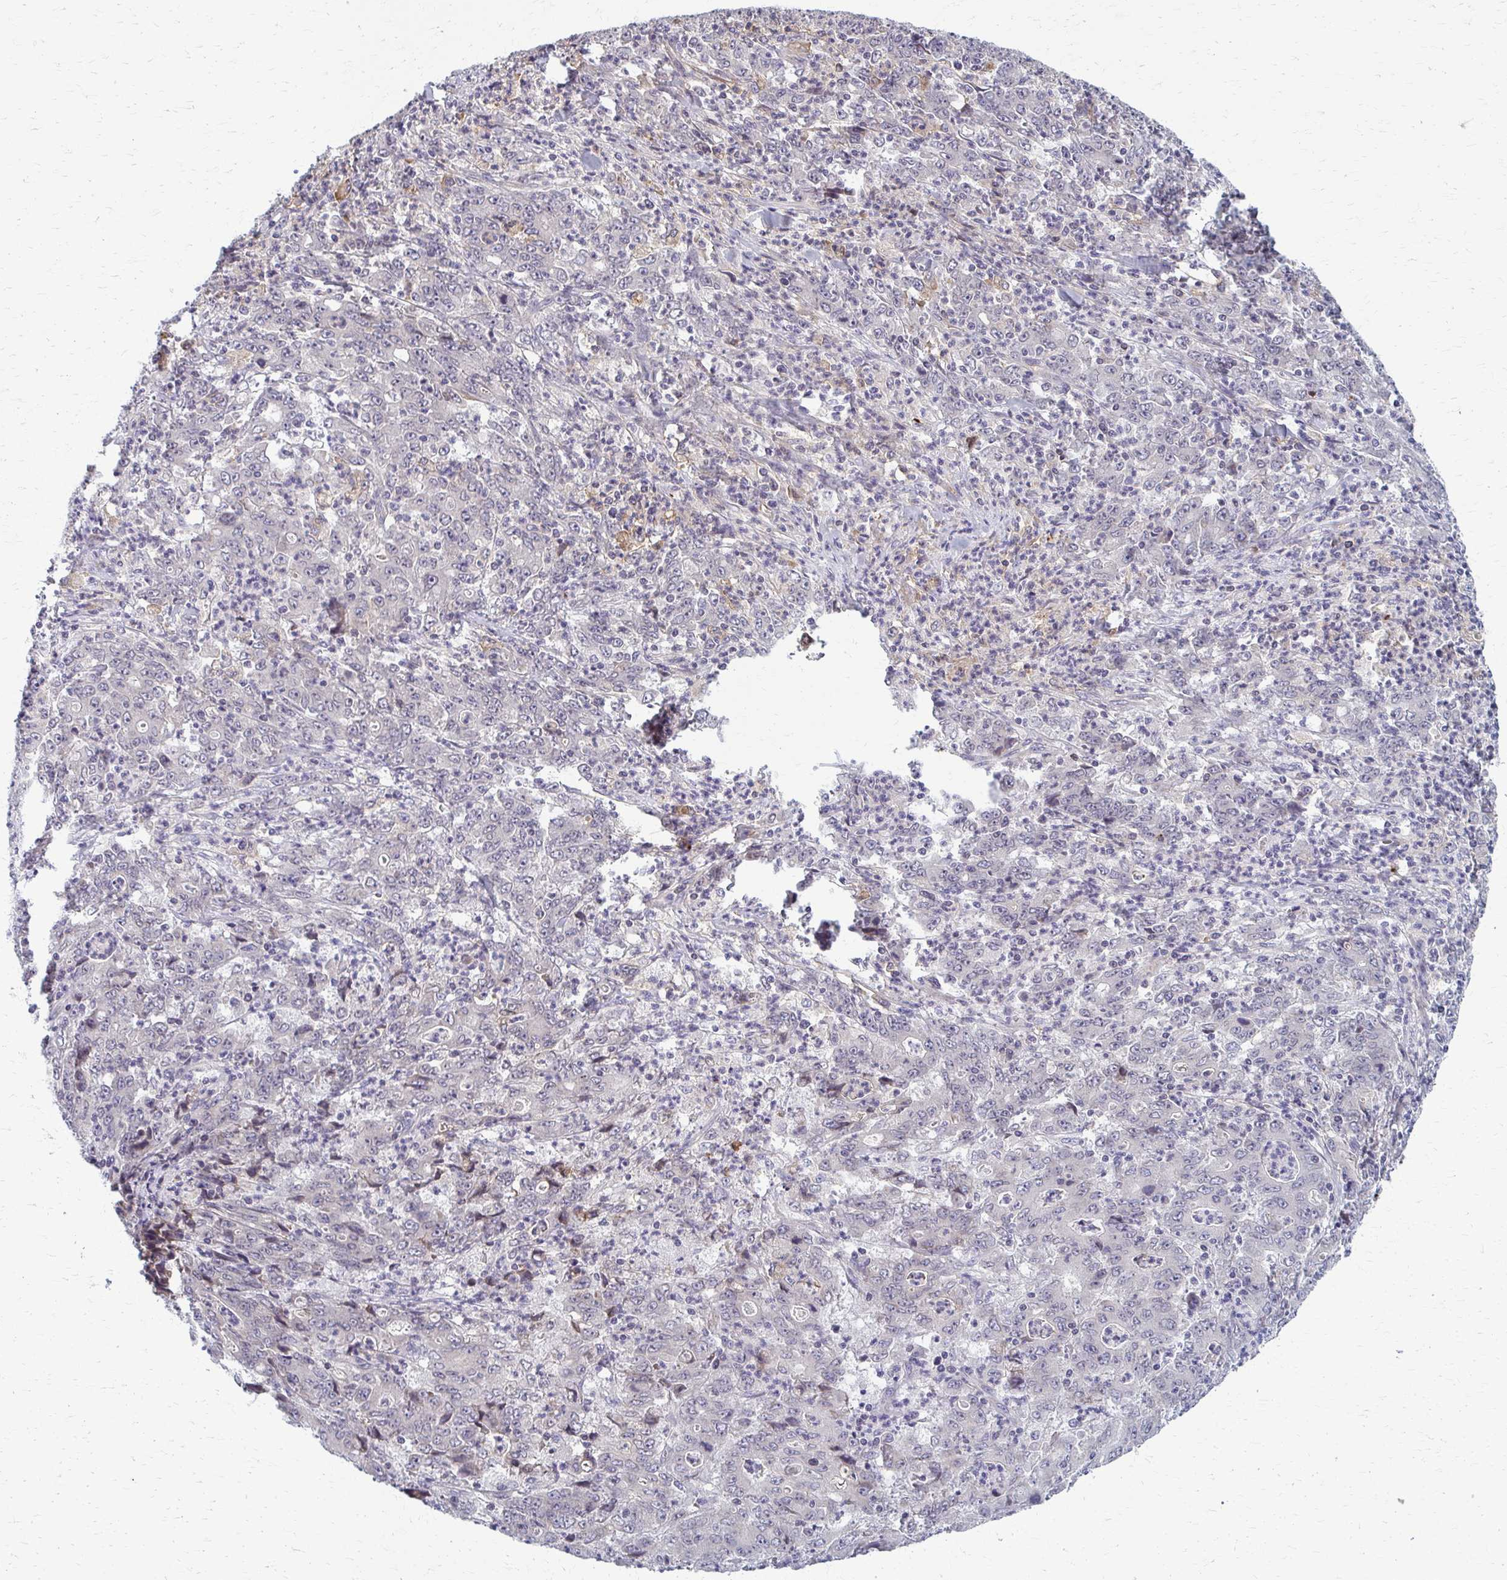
{"staining": {"intensity": "negative", "quantity": "none", "location": "none"}, "tissue": "stomach cancer", "cell_type": "Tumor cells", "image_type": "cancer", "snomed": [{"axis": "morphology", "description": "Adenocarcinoma, NOS"}, {"axis": "topography", "description": "Stomach, lower"}], "caption": "An immunohistochemistry (IHC) histopathology image of adenocarcinoma (stomach) is shown. There is no staining in tumor cells of adenocarcinoma (stomach).", "gene": "MCRIP2", "patient": {"sex": "female", "age": 71}}